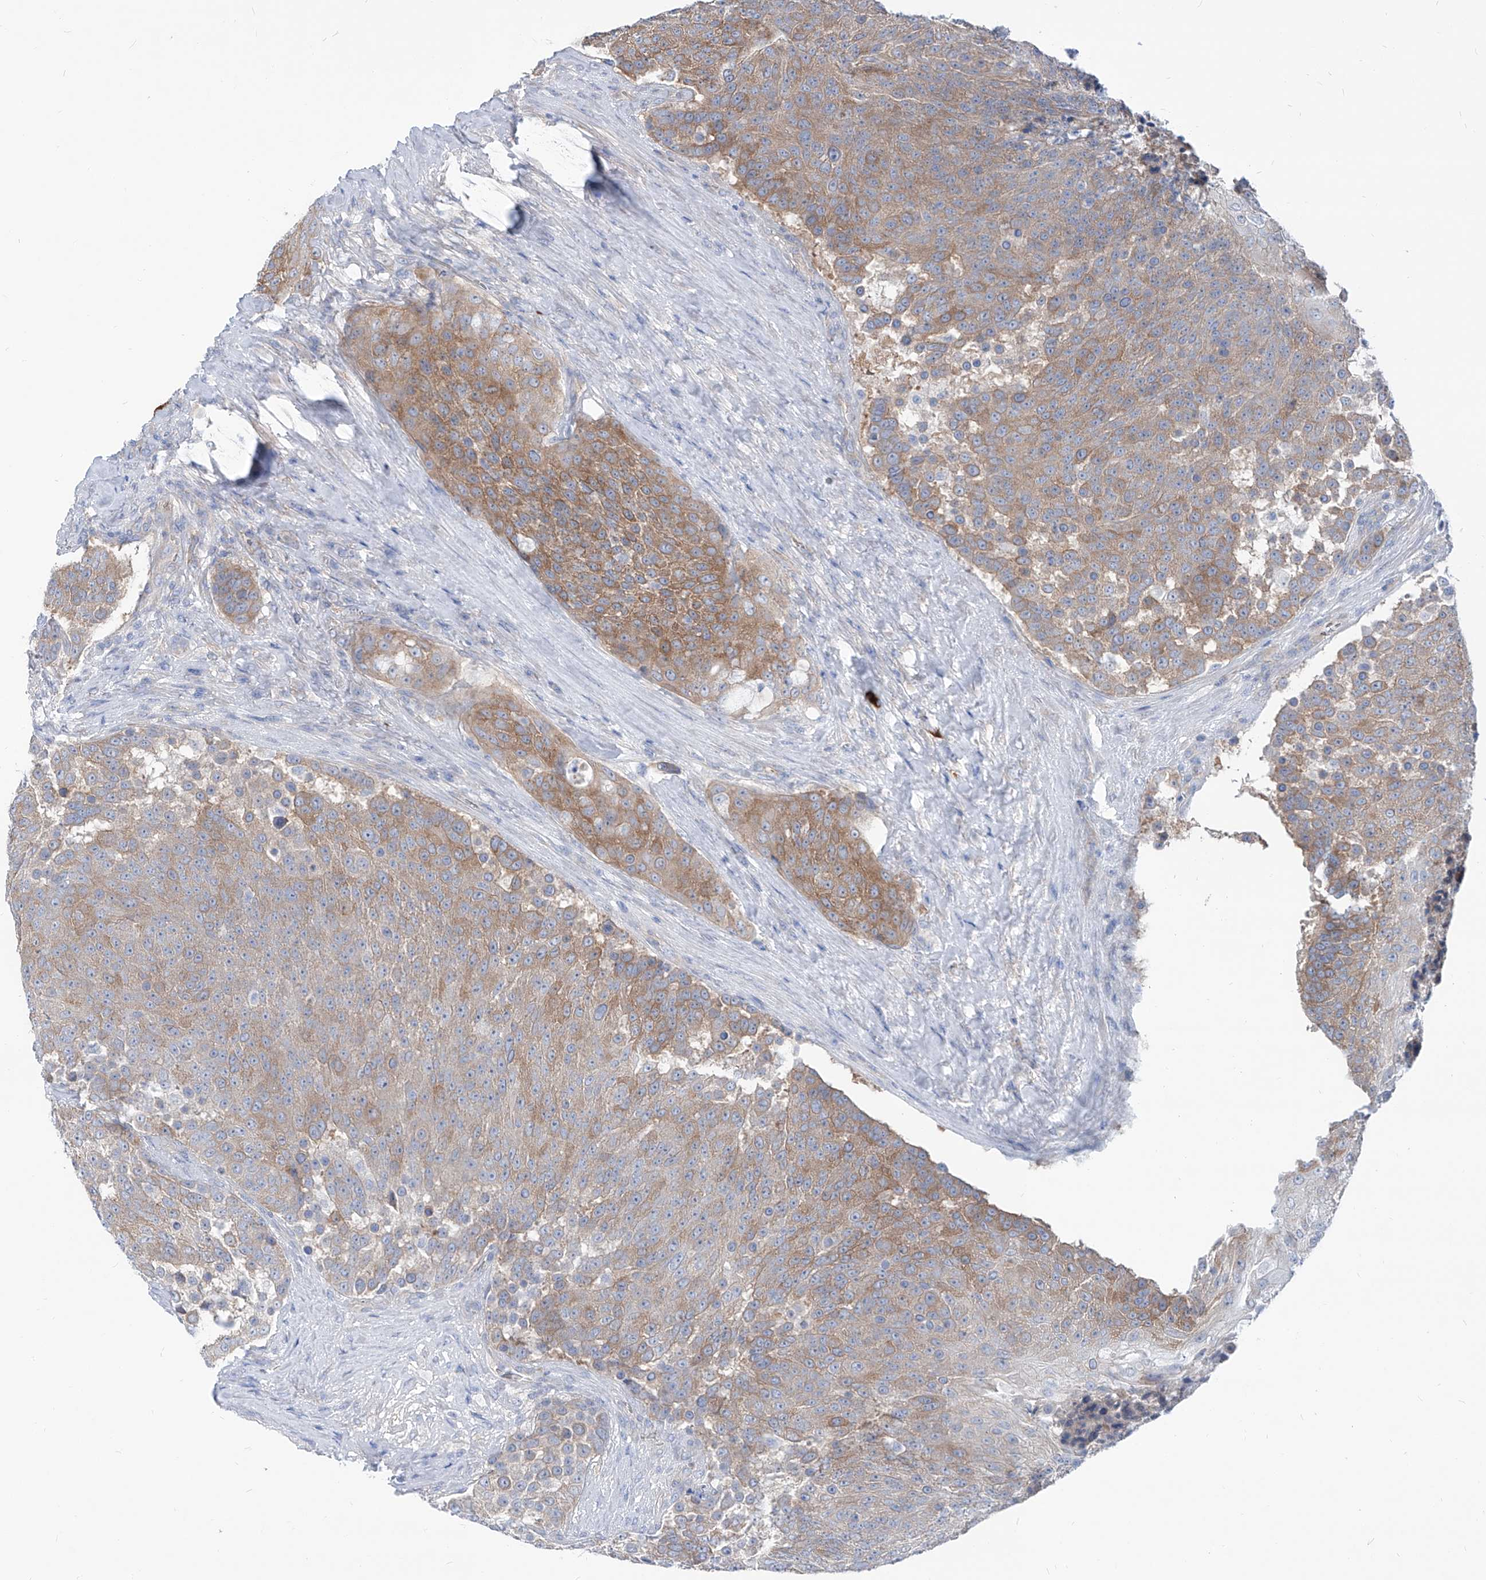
{"staining": {"intensity": "moderate", "quantity": ">75%", "location": "cytoplasmic/membranous"}, "tissue": "urothelial cancer", "cell_type": "Tumor cells", "image_type": "cancer", "snomed": [{"axis": "morphology", "description": "Urothelial carcinoma, High grade"}, {"axis": "topography", "description": "Urinary bladder"}], "caption": "Immunohistochemistry staining of urothelial carcinoma (high-grade), which displays medium levels of moderate cytoplasmic/membranous expression in approximately >75% of tumor cells indicating moderate cytoplasmic/membranous protein staining. The staining was performed using DAB (3,3'-diaminobenzidine) (brown) for protein detection and nuclei were counterstained in hematoxylin (blue).", "gene": "AKAP10", "patient": {"sex": "female", "age": 63}}